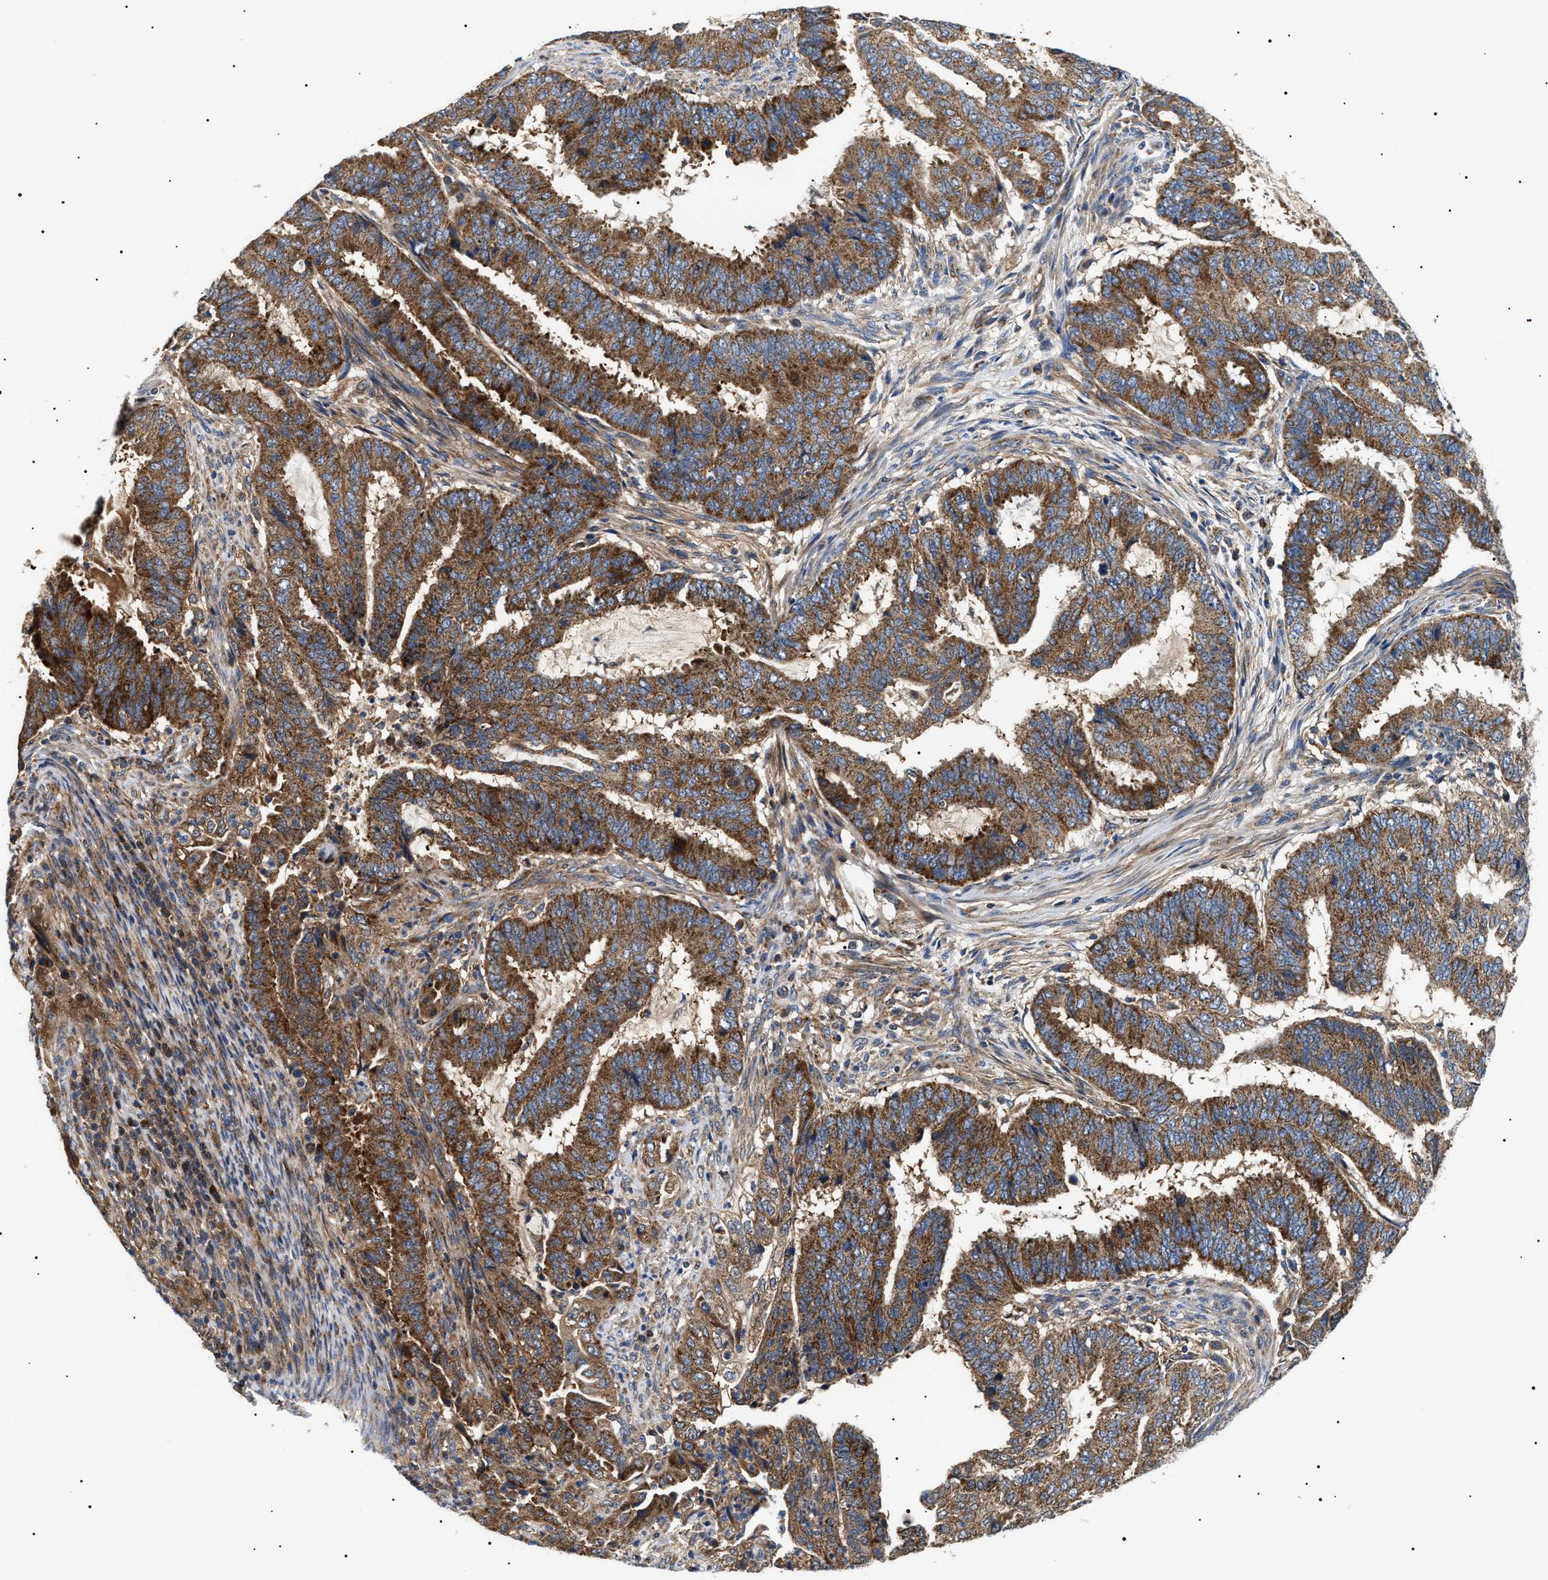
{"staining": {"intensity": "strong", "quantity": ">75%", "location": "cytoplasmic/membranous"}, "tissue": "endometrial cancer", "cell_type": "Tumor cells", "image_type": "cancer", "snomed": [{"axis": "morphology", "description": "Adenocarcinoma, NOS"}, {"axis": "topography", "description": "Endometrium"}], "caption": "Endometrial adenocarcinoma stained with DAB IHC demonstrates high levels of strong cytoplasmic/membranous expression in approximately >75% of tumor cells. (IHC, brightfield microscopy, high magnification).", "gene": "OXSM", "patient": {"sex": "female", "age": 51}}